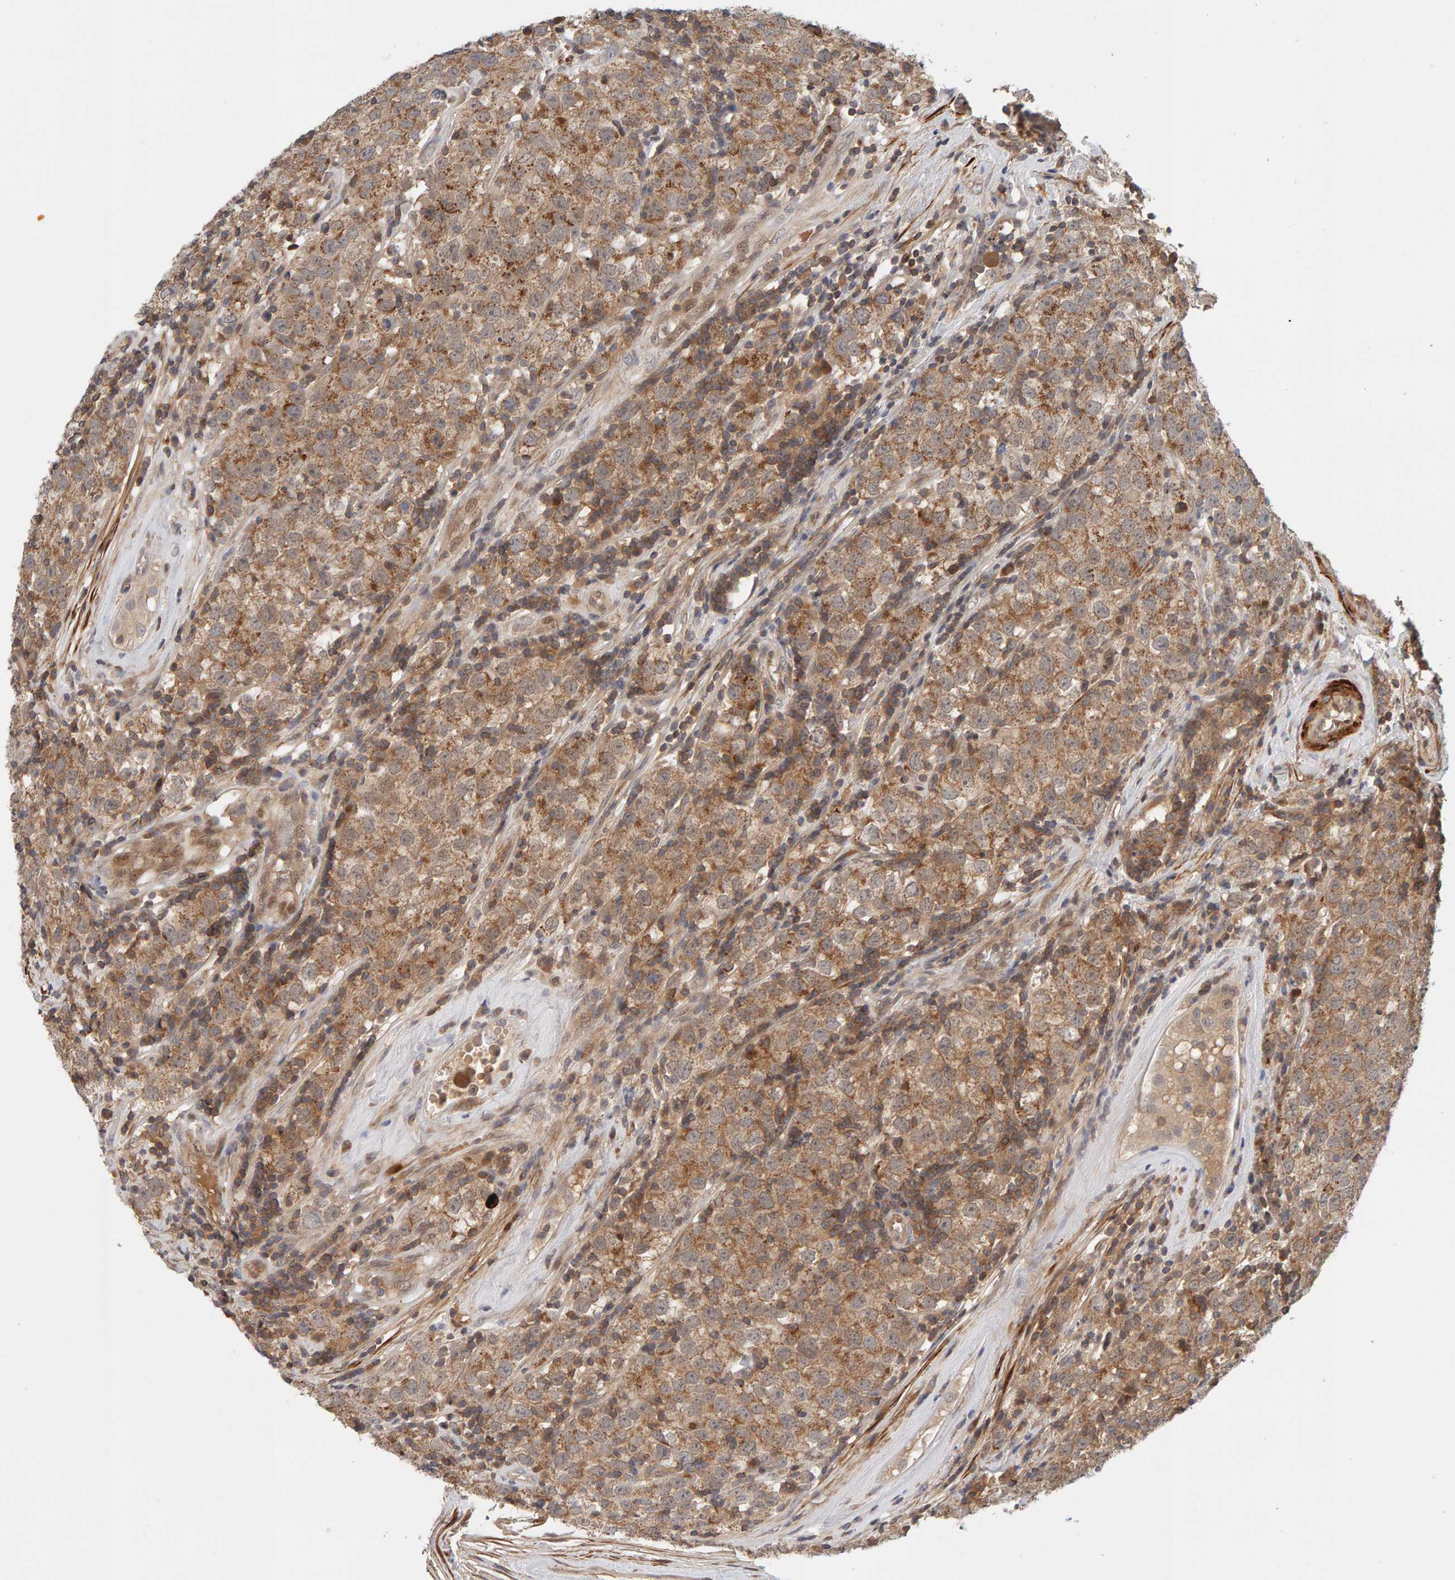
{"staining": {"intensity": "moderate", "quantity": "25%-75%", "location": "cytoplasmic/membranous"}, "tissue": "testis cancer", "cell_type": "Tumor cells", "image_type": "cancer", "snomed": [{"axis": "morphology", "description": "Seminoma, NOS"}, {"axis": "morphology", "description": "Carcinoma, Embryonal, NOS"}, {"axis": "topography", "description": "Testis"}], "caption": "About 25%-75% of tumor cells in human embryonal carcinoma (testis) display moderate cytoplasmic/membranous protein staining as visualized by brown immunohistochemical staining.", "gene": "NUDCD1", "patient": {"sex": "male", "age": 28}}